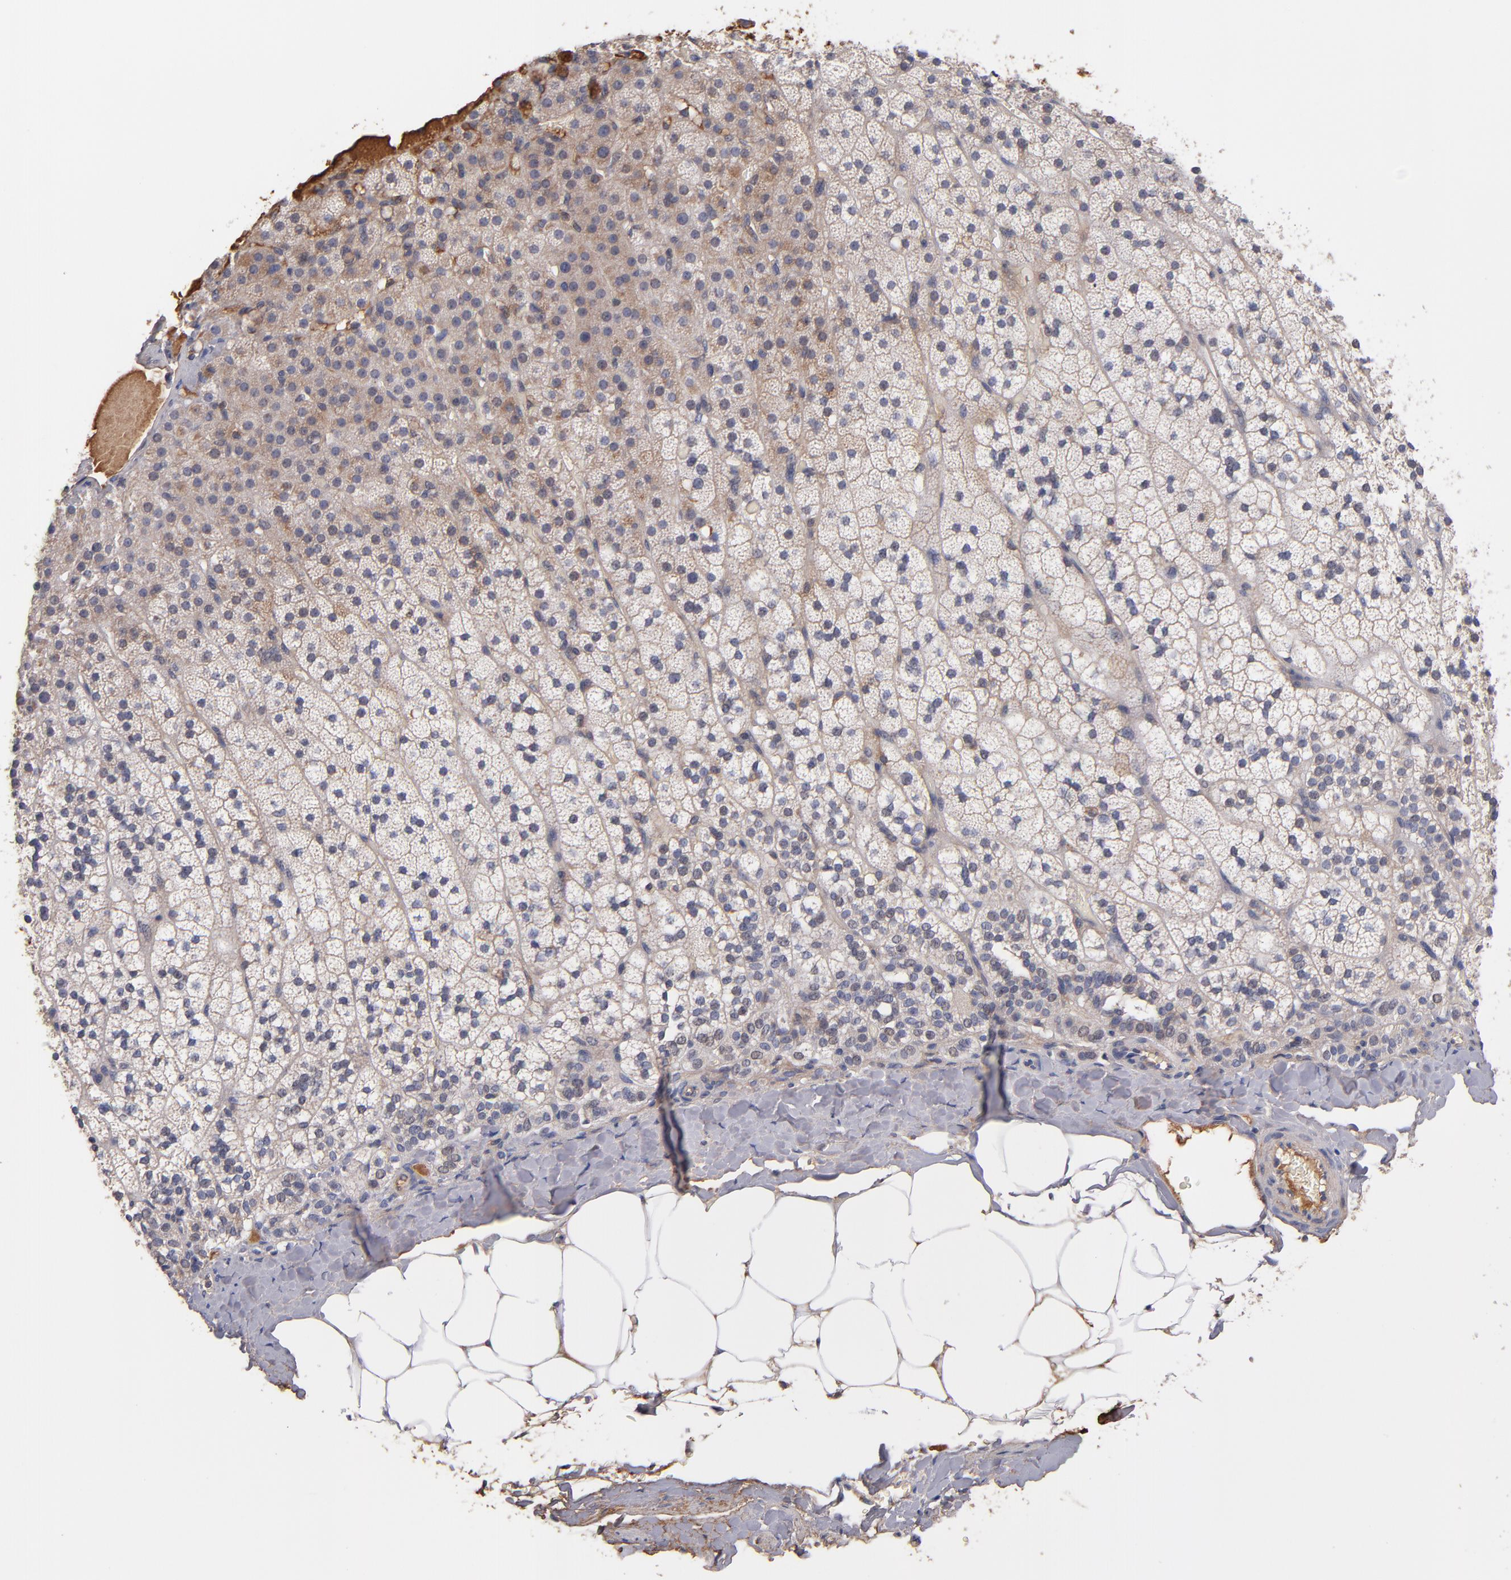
{"staining": {"intensity": "weak", "quantity": "25%-75%", "location": "cytoplasmic/membranous"}, "tissue": "adrenal gland", "cell_type": "Glandular cells", "image_type": "normal", "snomed": [{"axis": "morphology", "description": "Normal tissue, NOS"}, {"axis": "topography", "description": "Adrenal gland"}], "caption": "Glandular cells reveal weak cytoplasmic/membranous staining in approximately 25%-75% of cells in benign adrenal gland.", "gene": "DACT1", "patient": {"sex": "male", "age": 35}}